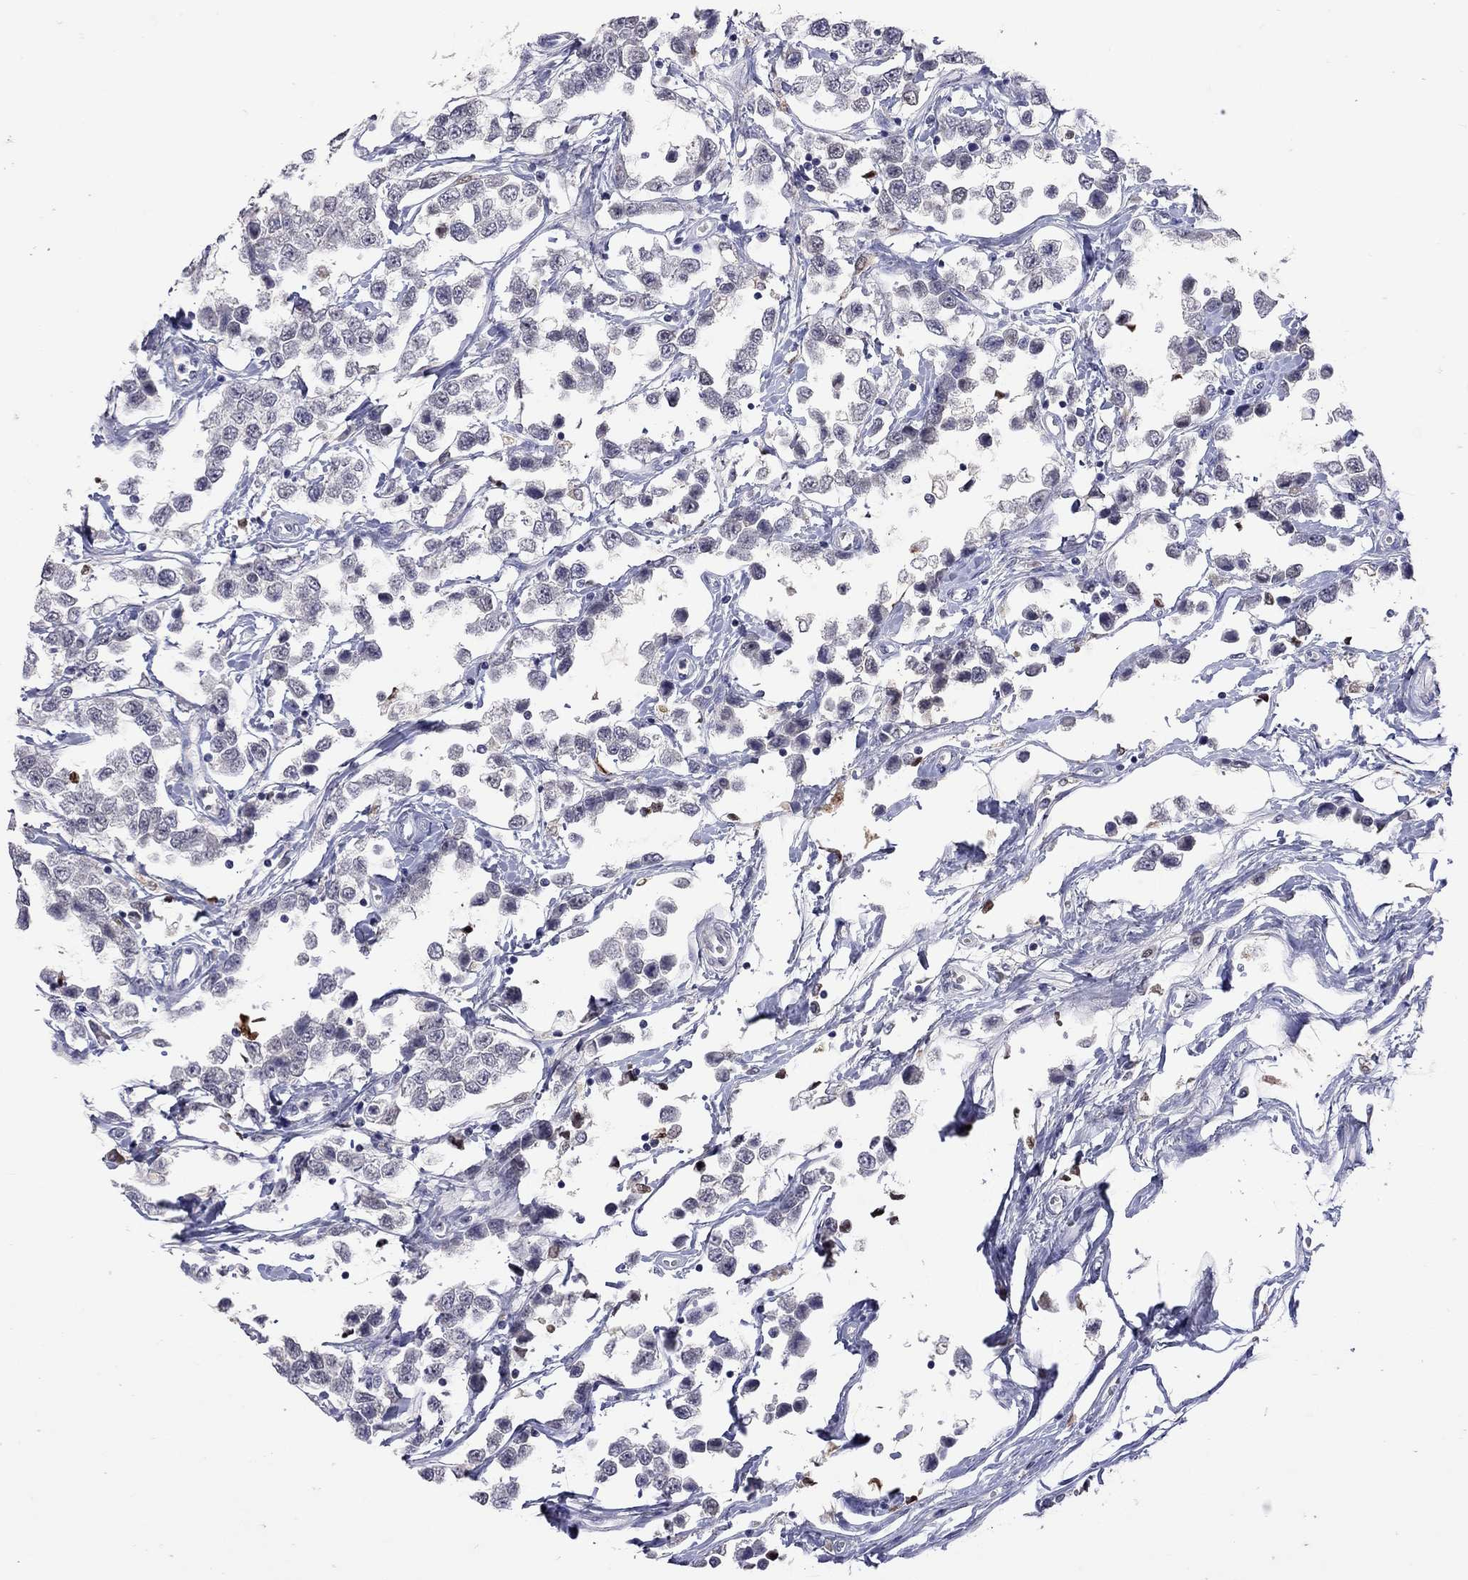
{"staining": {"intensity": "negative", "quantity": "none", "location": "none"}, "tissue": "testis cancer", "cell_type": "Tumor cells", "image_type": "cancer", "snomed": [{"axis": "morphology", "description": "Seminoma, NOS"}, {"axis": "topography", "description": "Testis"}], "caption": "DAB immunohistochemical staining of testis cancer (seminoma) reveals no significant positivity in tumor cells.", "gene": "SERPINA3", "patient": {"sex": "male", "age": 34}}